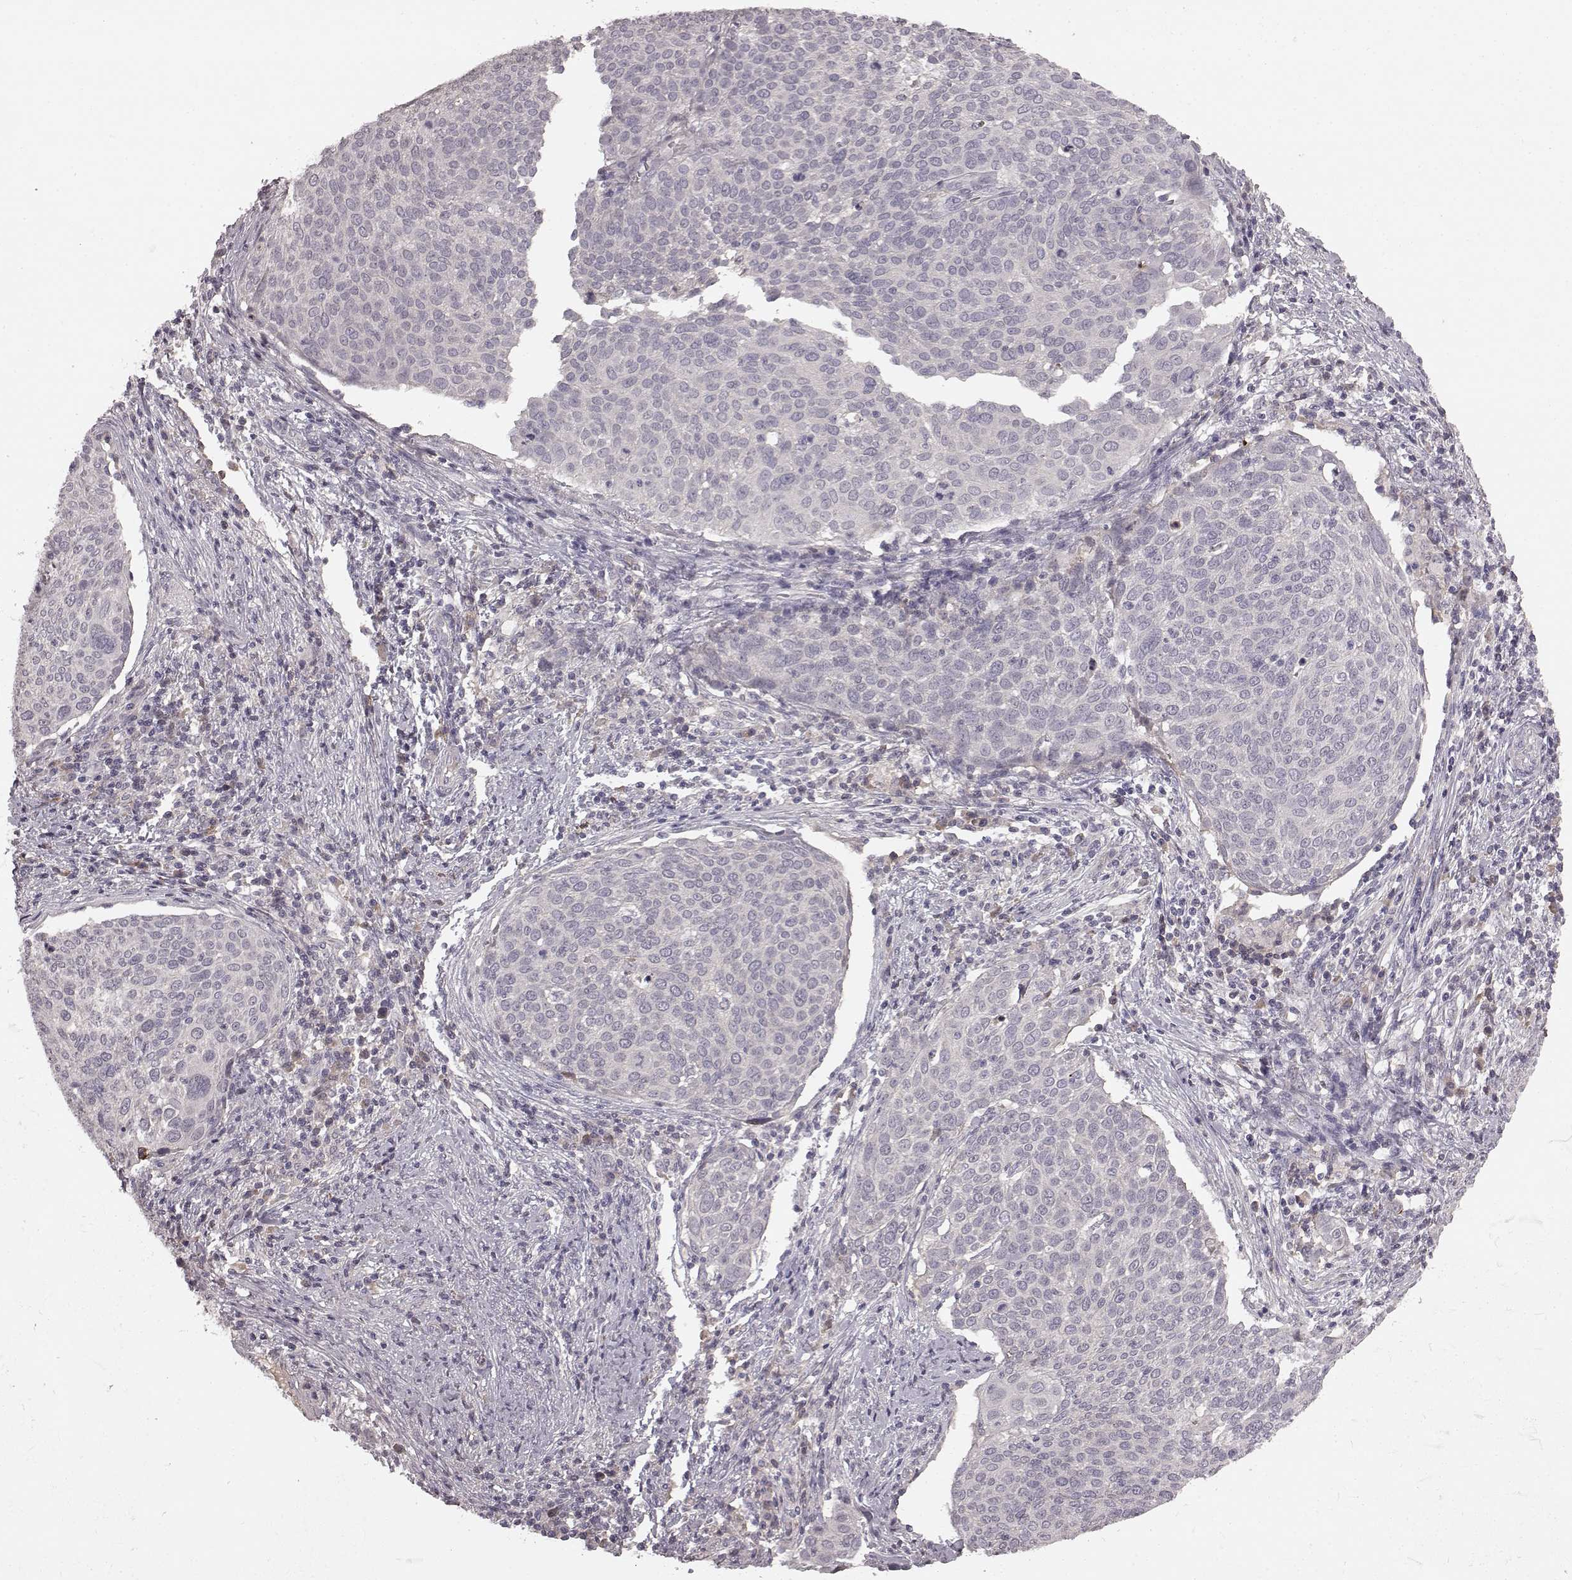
{"staining": {"intensity": "negative", "quantity": "none", "location": "none"}, "tissue": "cervical cancer", "cell_type": "Tumor cells", "image_type": "cancer", "snomed": [{"axis": "morphology", "description": "Squamous cell carcinoma, NOS"}, {"axis": "topography", "description": "Cervix"}], "caption": "Cervical squamous cell carcinoma was stained to show a protein in brown. There is no significant staining in tumor cells.", "gene": "SLC22A18", "patient": {"sex": "female", "age": 39}}